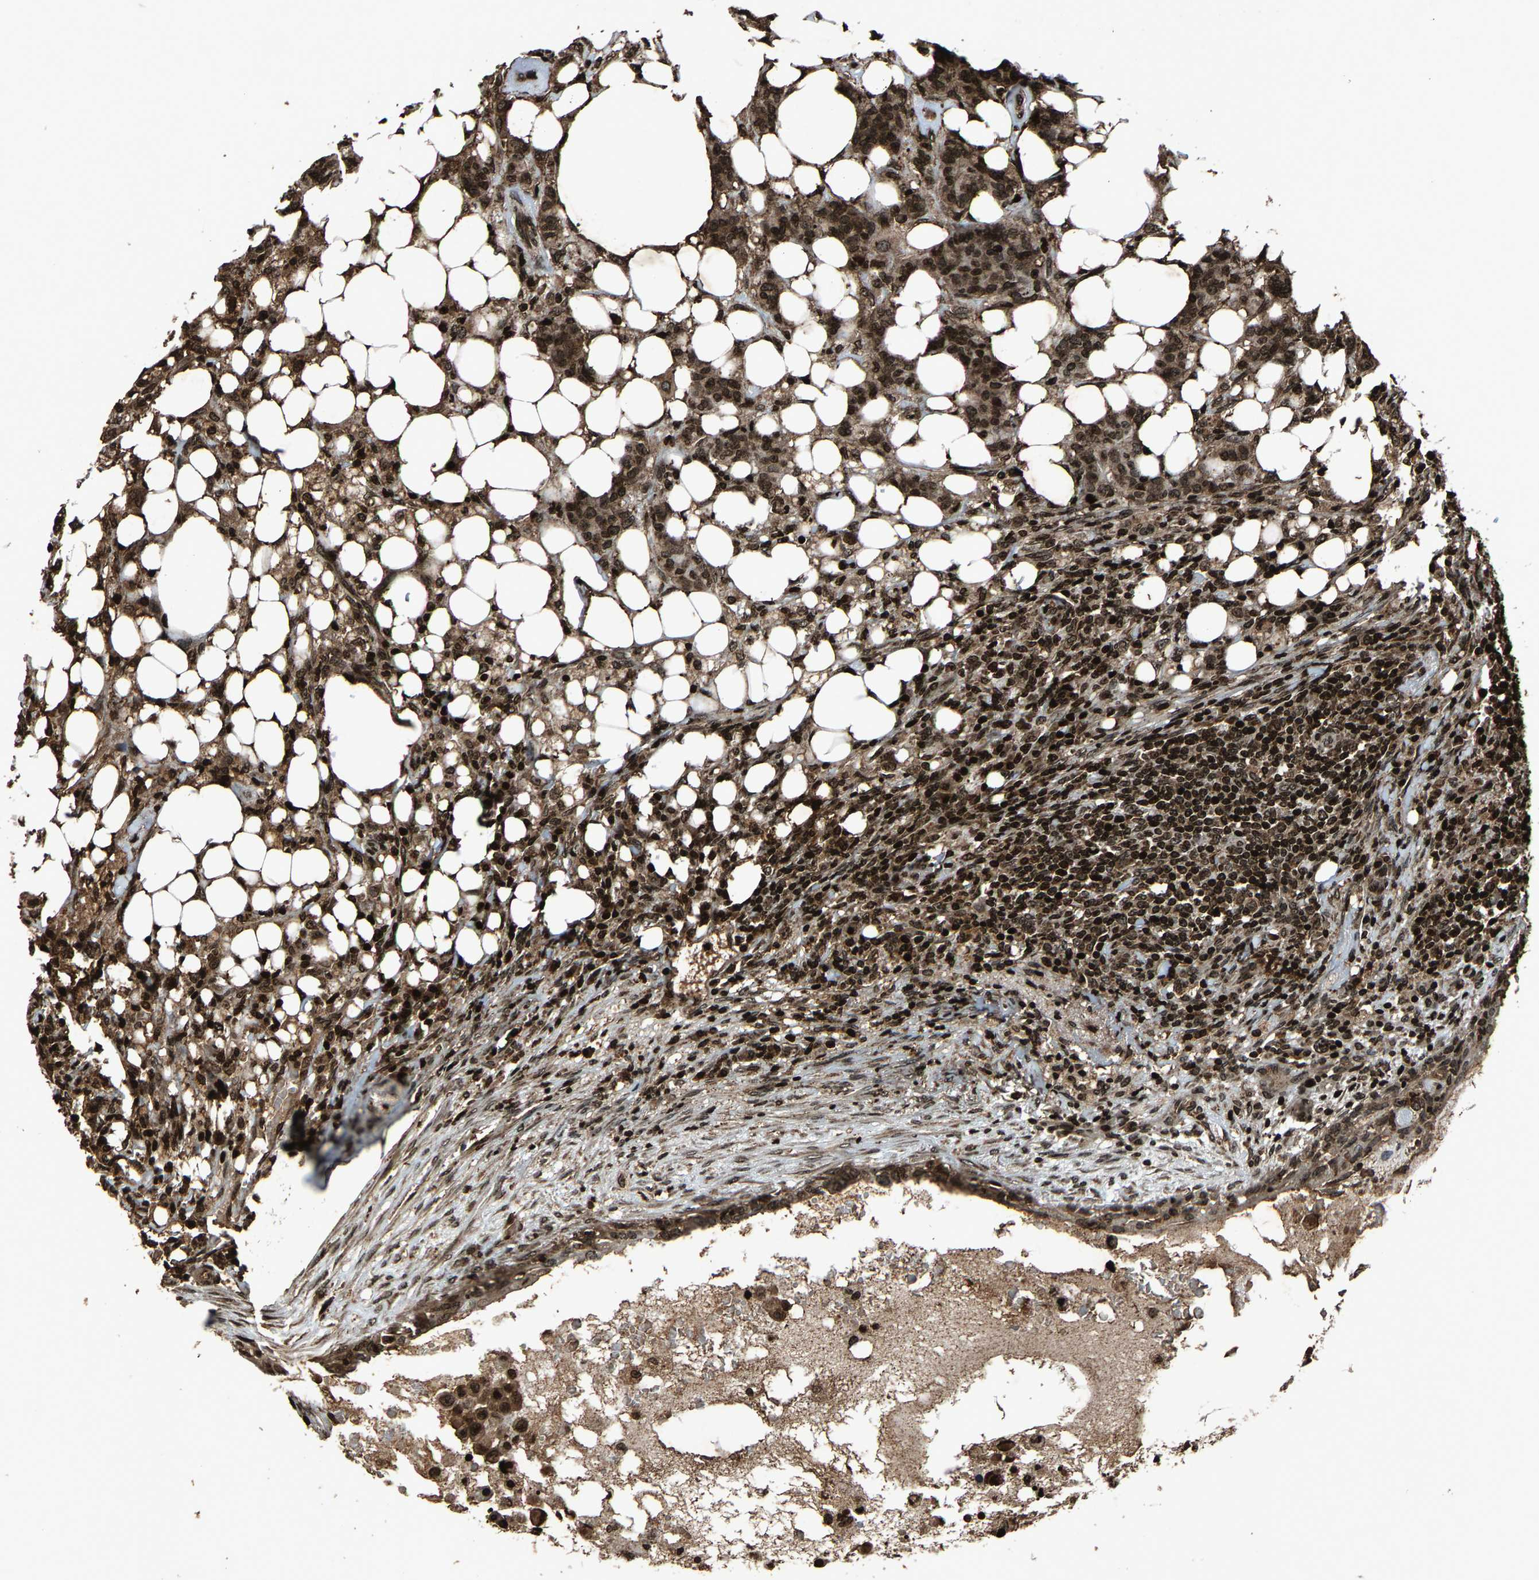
{"staining": {"intensity": "strong", "quantity": ">75%", "location": "nuclear"}, "tissue": "breast cancer", "cell_type": "Tumor cells", "image_type": "cancer", "snomed": [{"axis": "morphology", "description": "Duct carcinoma"}, {"axis": "topography", "description": "Breast"}], "caption": "Immunohistochemistry (IHC) (DAB (3,3'-diaminobenzidine)) staining of human breast infiltrating ductal carcinoma demonstrates strong nuclear protein positivity in about >75% of tumor cells.", "gene": "H4C1", "patient": {"sex": "female", "age": 40}}